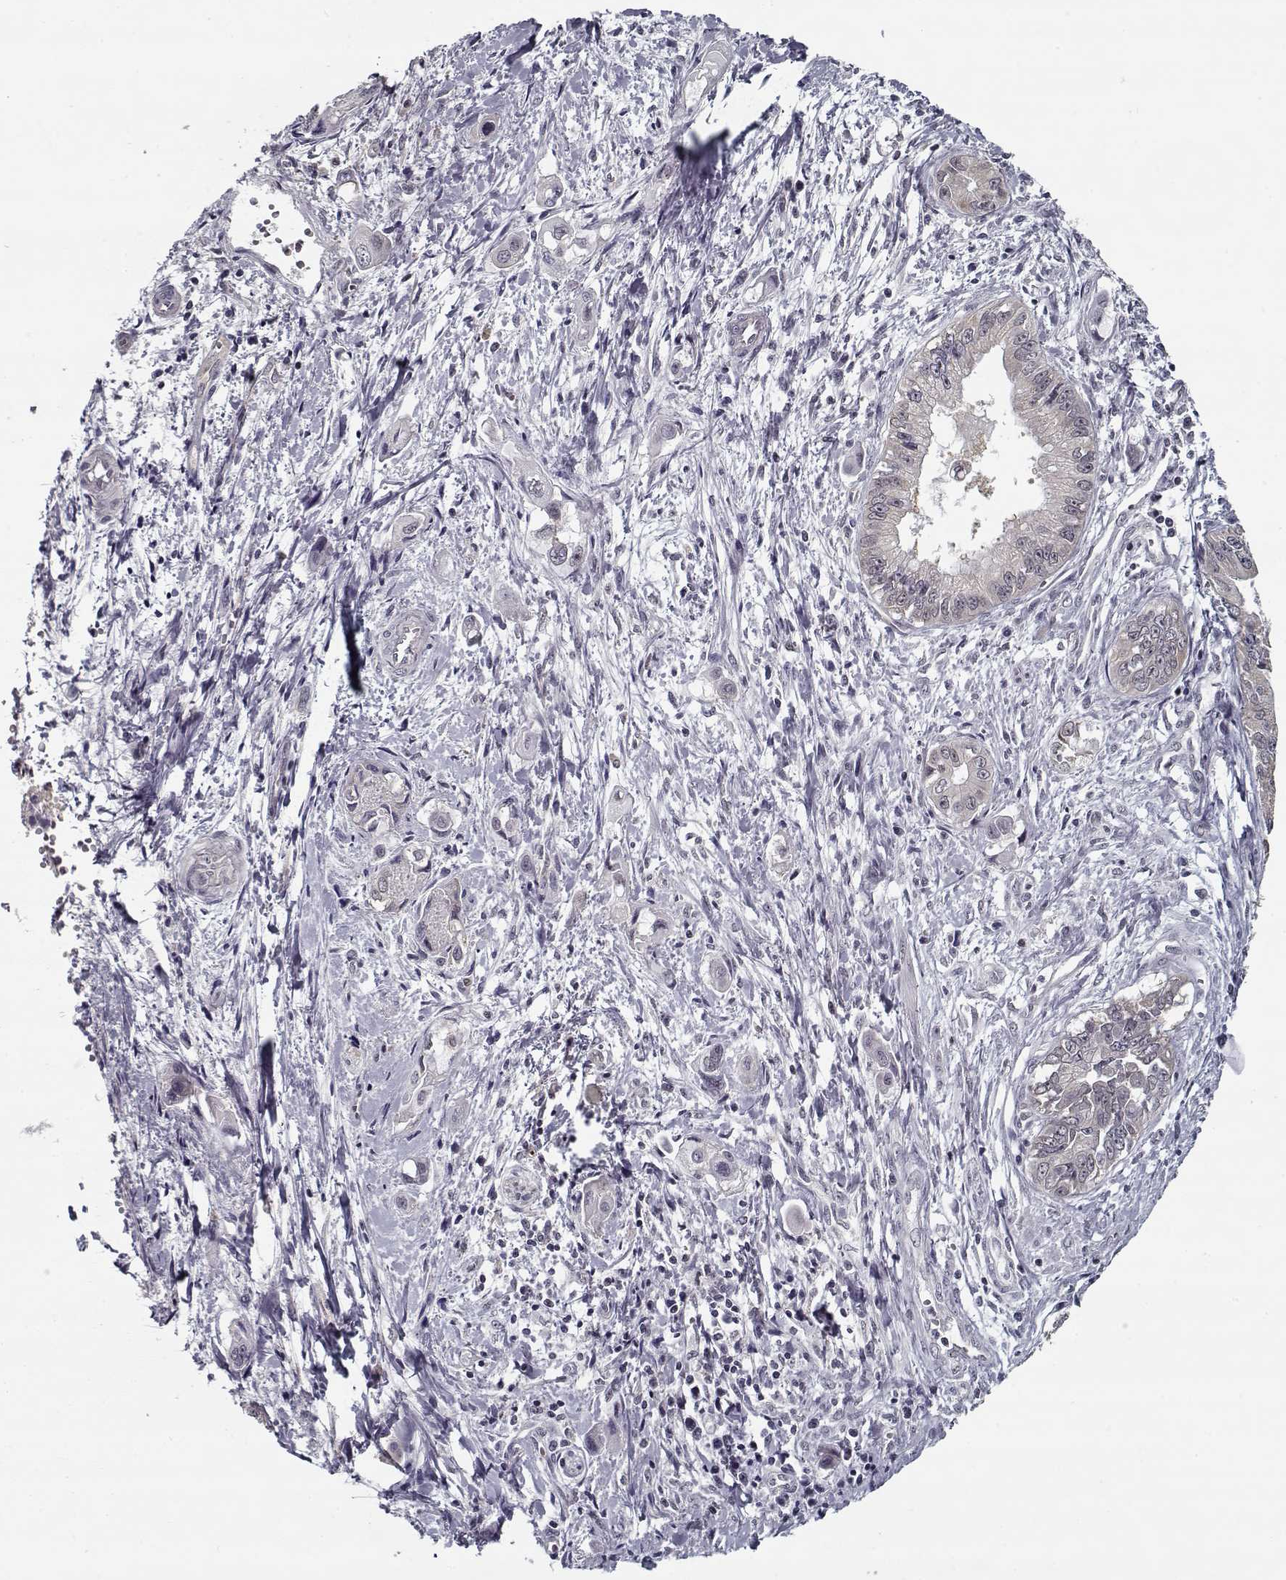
{"staining": {"intensity": "negative", "quantity": "none", "location": "none"}, "tissue": "pancreatic cancer", "cell_type": "Tumor cells", "image_type": "cancer", "snomed": [{"axis": "morphology", "description": "Adenocarcinoma, NOS"}, {"axis": "topography", "description": "Pancreas"}], "caption": "IHC of adenocarcinoma (pancreatic) shows no expression in tumor cells.", "gene": "TESPA1", "patient": {"sex": "male", "age": 60}}